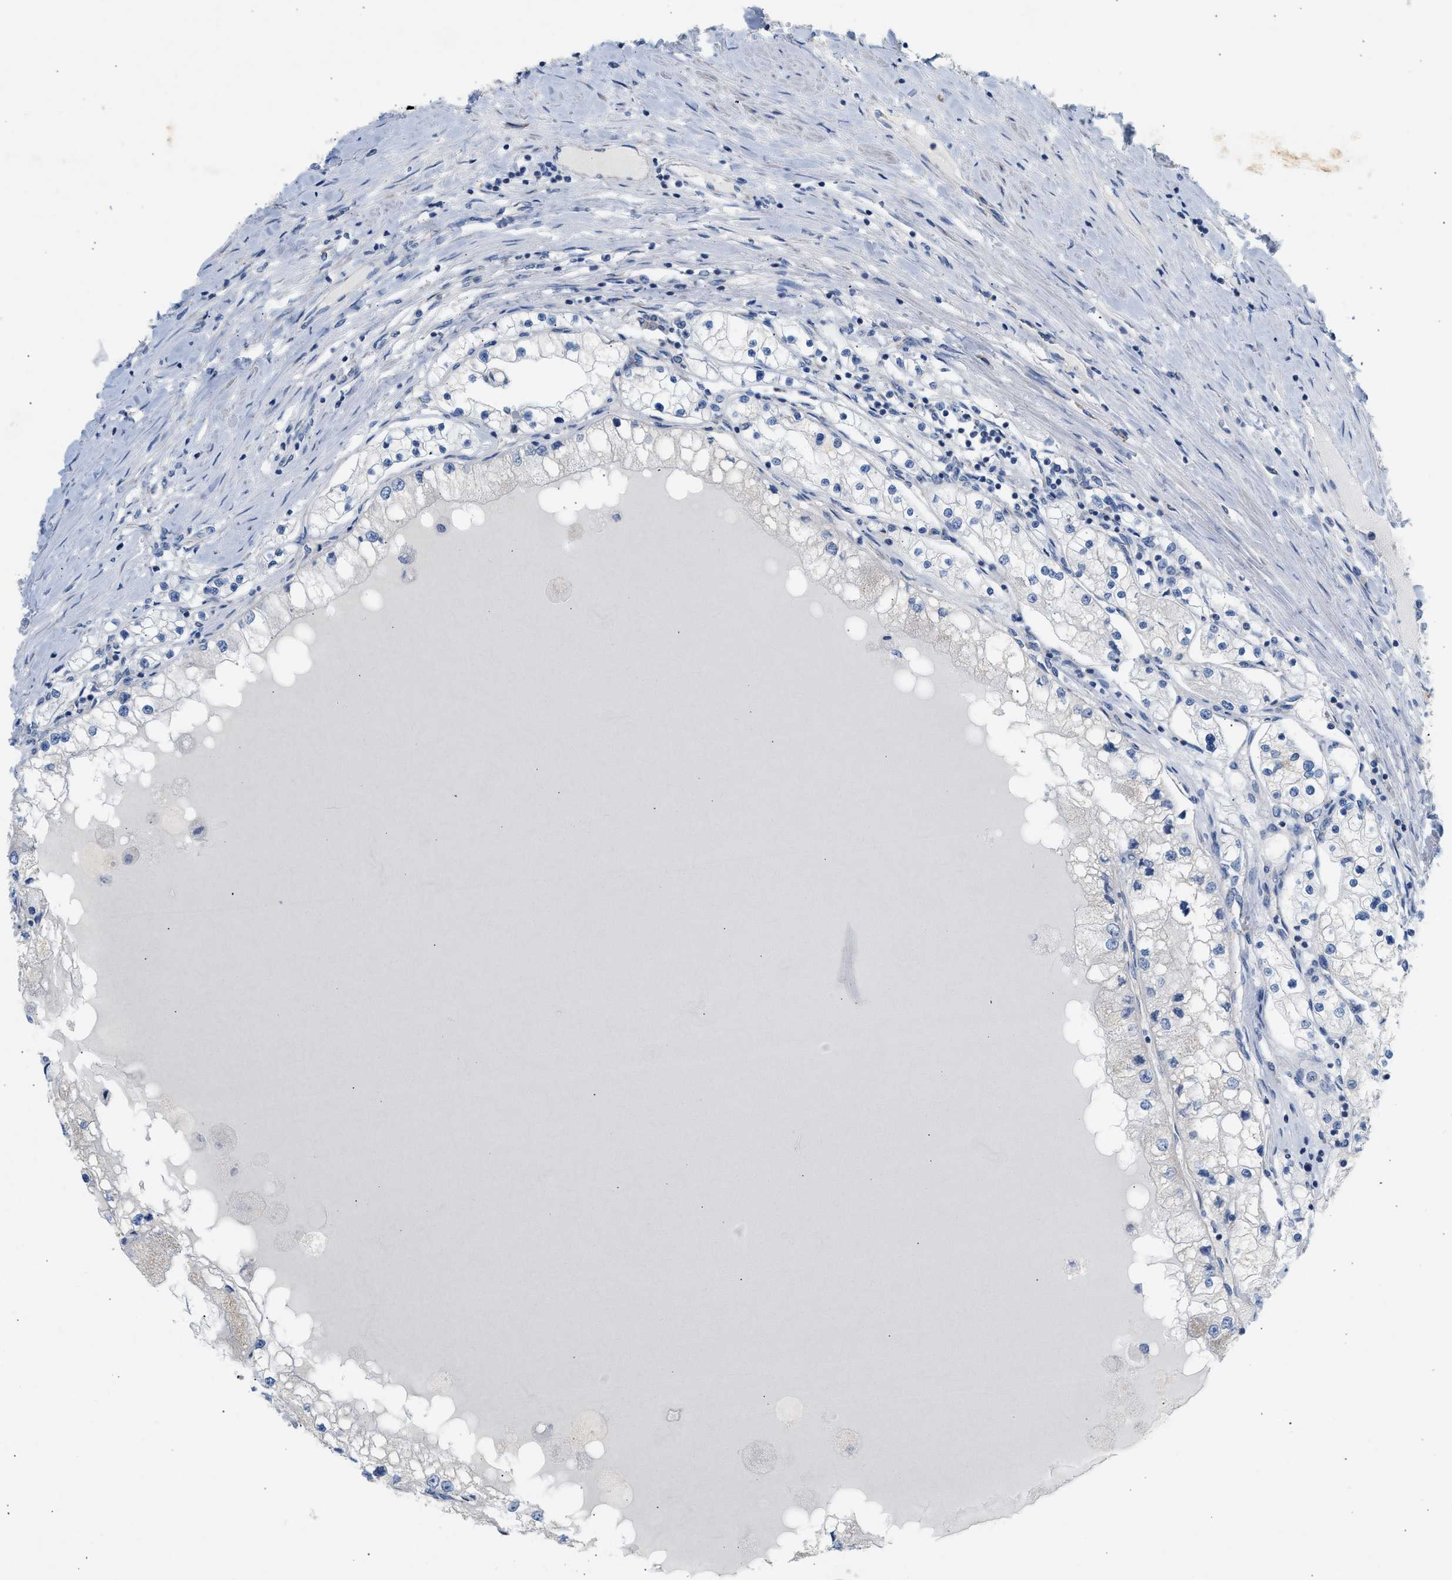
{"staining": {"intensity": "negative", "quantity": "none", "location": "none"}, "tissue": "renal cancer", "cell_type": "Tumor cells", "image_type": "cancer", "snomed": [{"axis": "morphology", "description": "Adenocarcinoma, NOS"}, {"axis": "topography", "description": "Kidney"}], "caption": "DAB immunohistochemical staining of human adenocarcinoma (renal) reveals no significant positivity in tumor cells. (DAB (3,3'-diaminobenzidine) immunohistochemistry visualized using brightfield microscopy, high magnification).", "gene": "NDUFS8", "patient": {"sex": "male", "age": 68}}